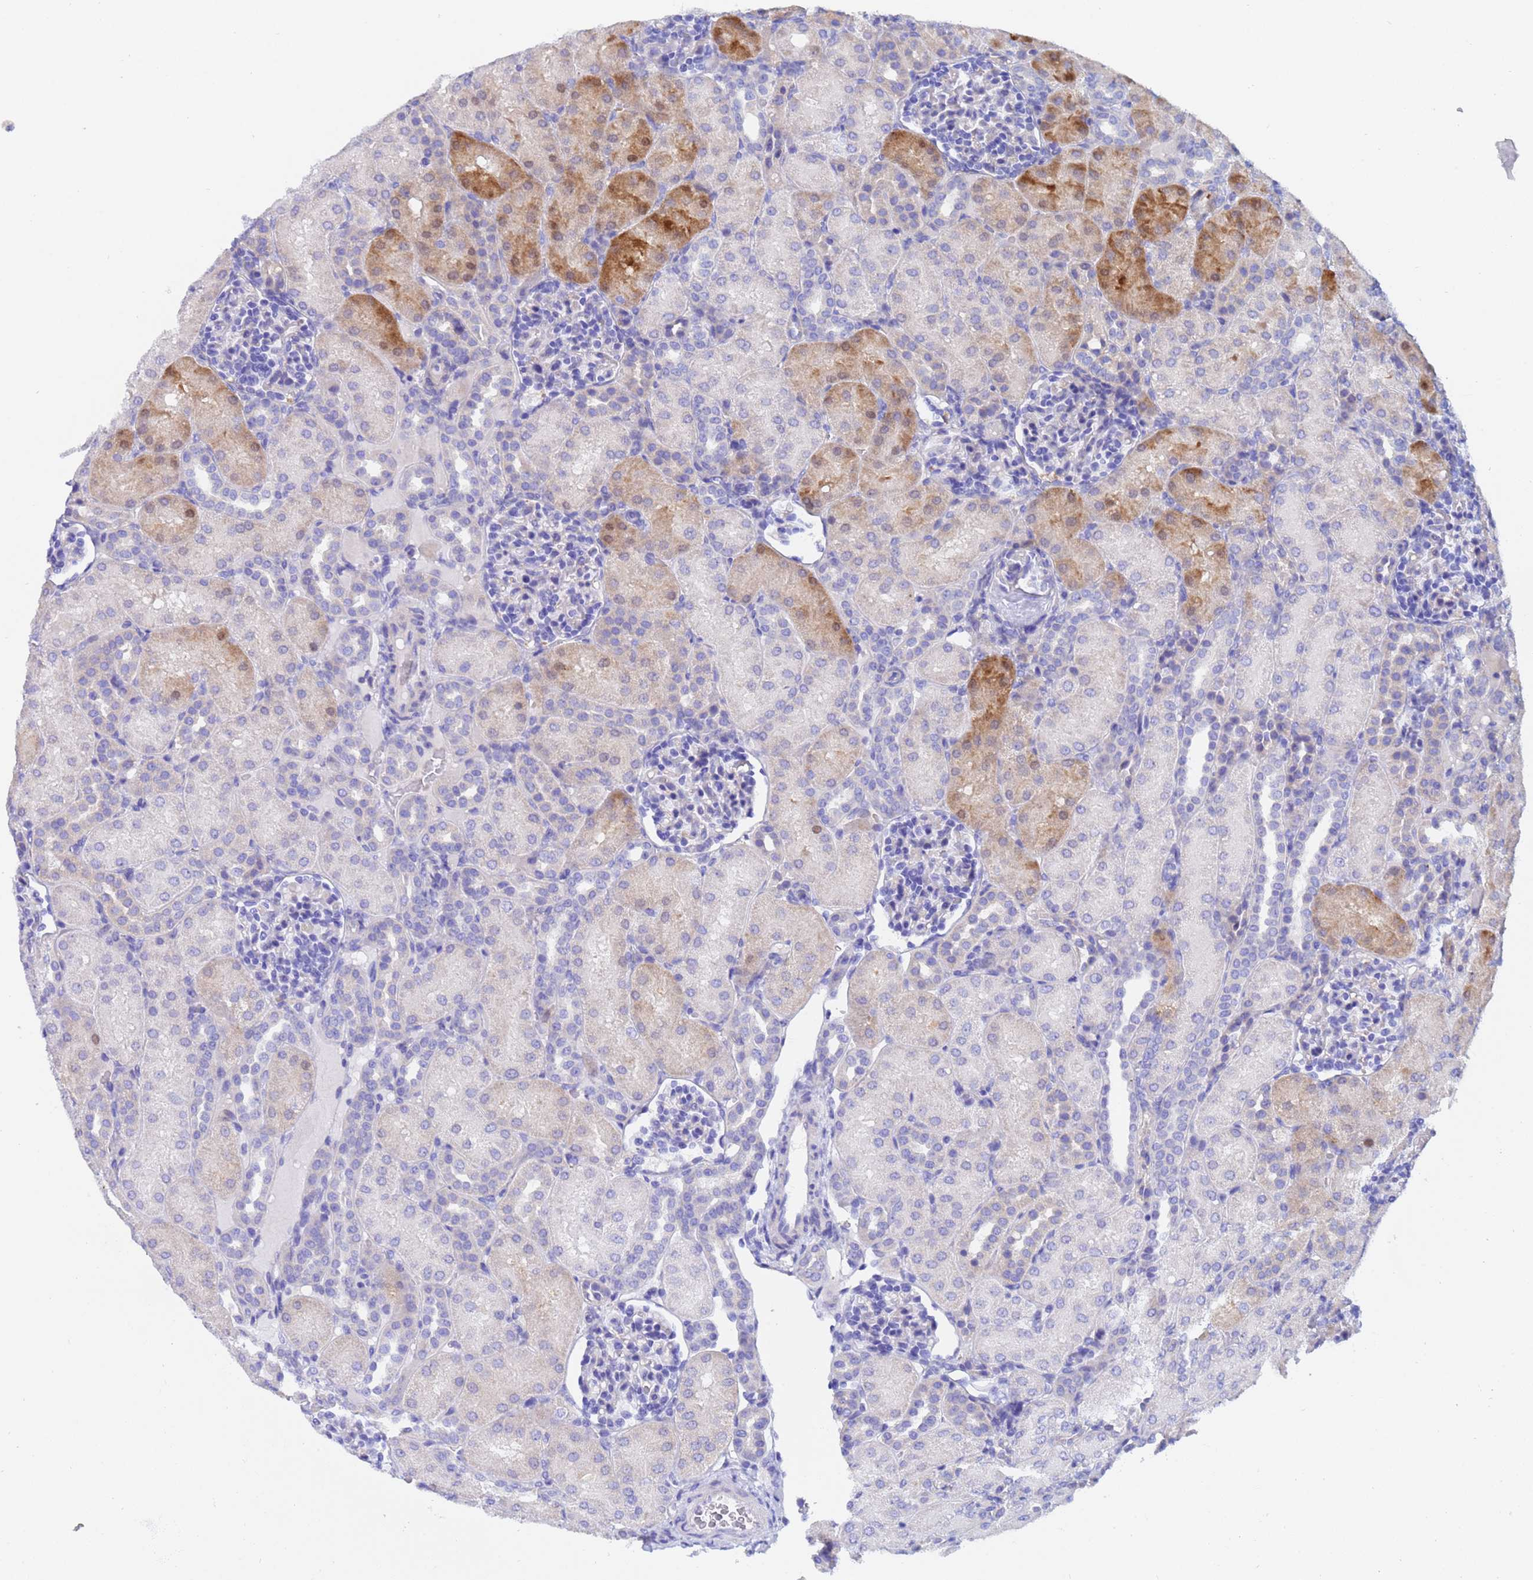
{"staining": {"intensity": "negative", "quantity": "none", "location": "none"}, "tissue": "kidney", "cell_type": "Cells in glomeruli", "image_type": "normal", "snomed": [{"axis": "morphology", "description": "Normal tissue, NOS"}, {"axis": "topography", "description": "Kidney"}], "caption": "DAB (3,3'-diaminobenzidine) immunohistochemical staining of normal kidney reveals no significant expression in cells in glomeruli. (Stains: DAB (3,3'-diaminobenzidine) immunohistochemistry with hematoxylin counter stain, Microscopy: brightfield microscopy at high magnification).", "gene": "UBE2O", "patient": {"sex": "male", "age": 1}}